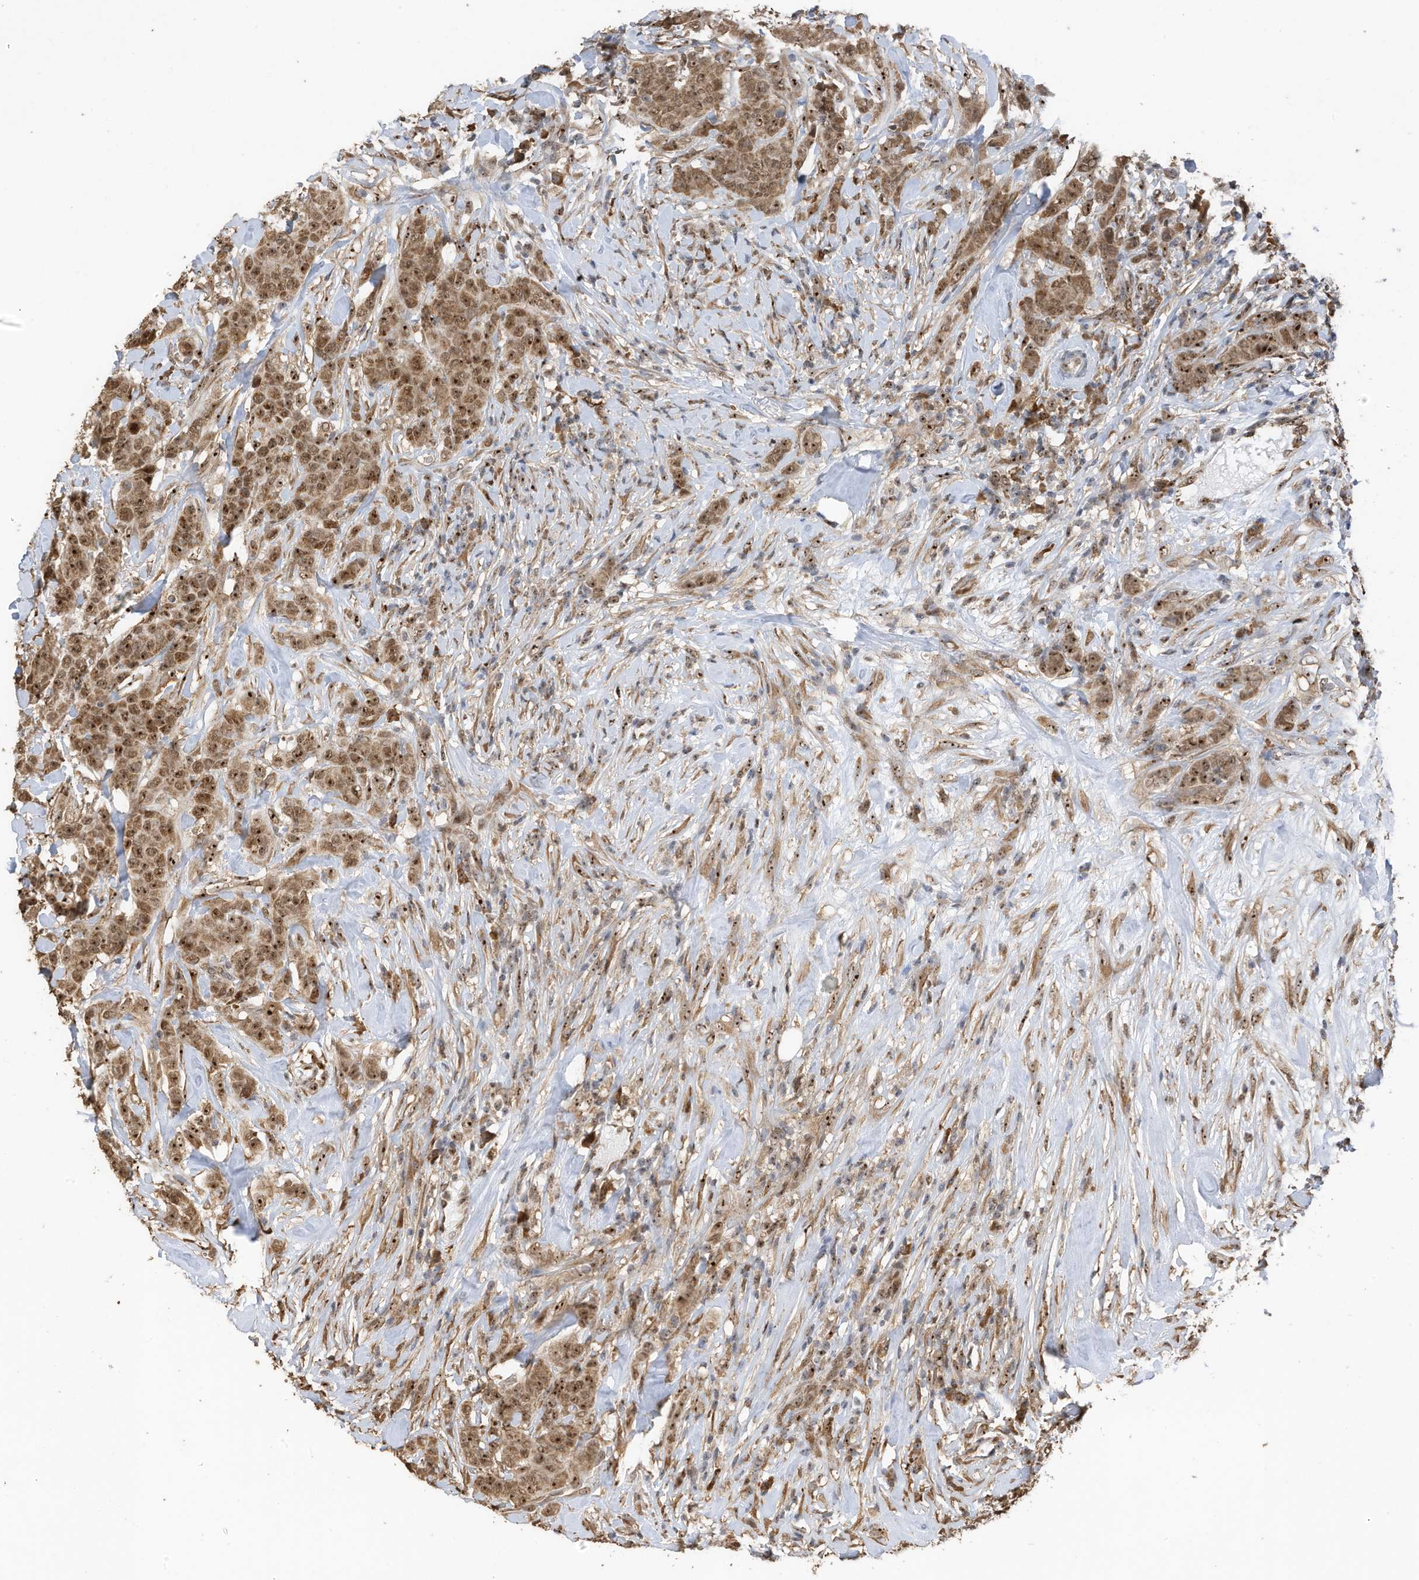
{"staining": {"intensity": "moderate", "quantity": ">75%", "location": "cytoplasmic/membranous,nuclear"}, "tissue": "breast cancer", "cell_type": "Tumor cells", "image_type": "cancer", "snomed": [{"axis": "morphology", "description": "Duct carcinoma"}, {"axis": "topography", "description": "Breast"}], "caption": "Moderate cytoplasmic/membranous and nuclear protein expression is identified in about >75% of tumor cells in infiltrating ductal carcinoma (breast).", "gene": "ERLEC1", "patient": {"sex": "female", "age": 40}}